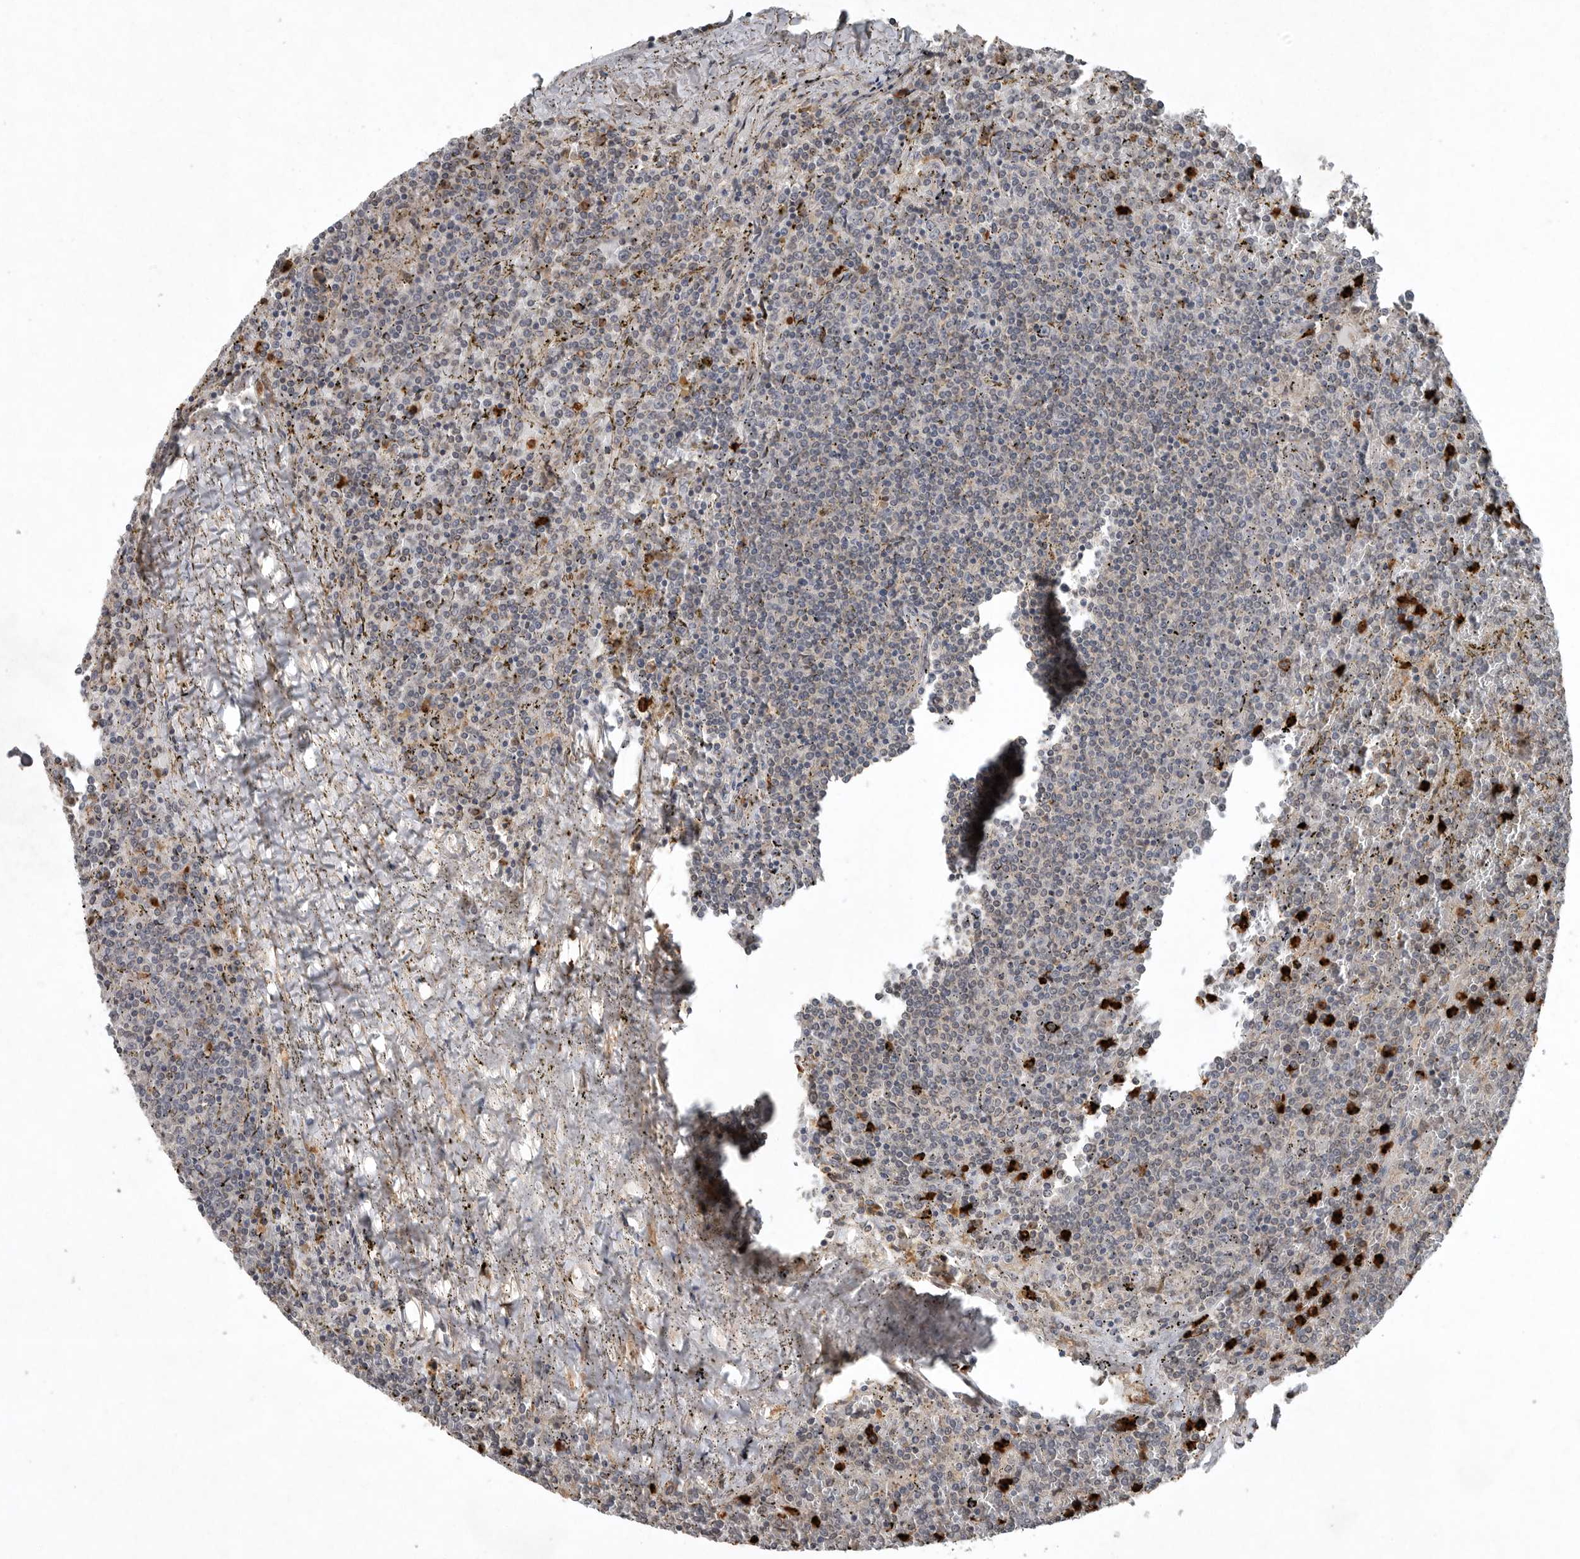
{"staining": {"intensity": "negative", "quantity": "none", "location": "none"}, "tissue": "lymphoma", "cell_type": "Tumor cells", "image_type": "cancer", "snomed": [{"axis": "morphology", "description": "Malignant lymphoma, non-Hodgkin's type, Low grade"}, {"axis": "topography", "description": "Spleen"}], "caption": "This is a photomicrograph of IHC staining of lymphoma, which shows no expression in tumor cells.", "gene": "SCP2", "patient": {"sex": "female", "age": 19}}